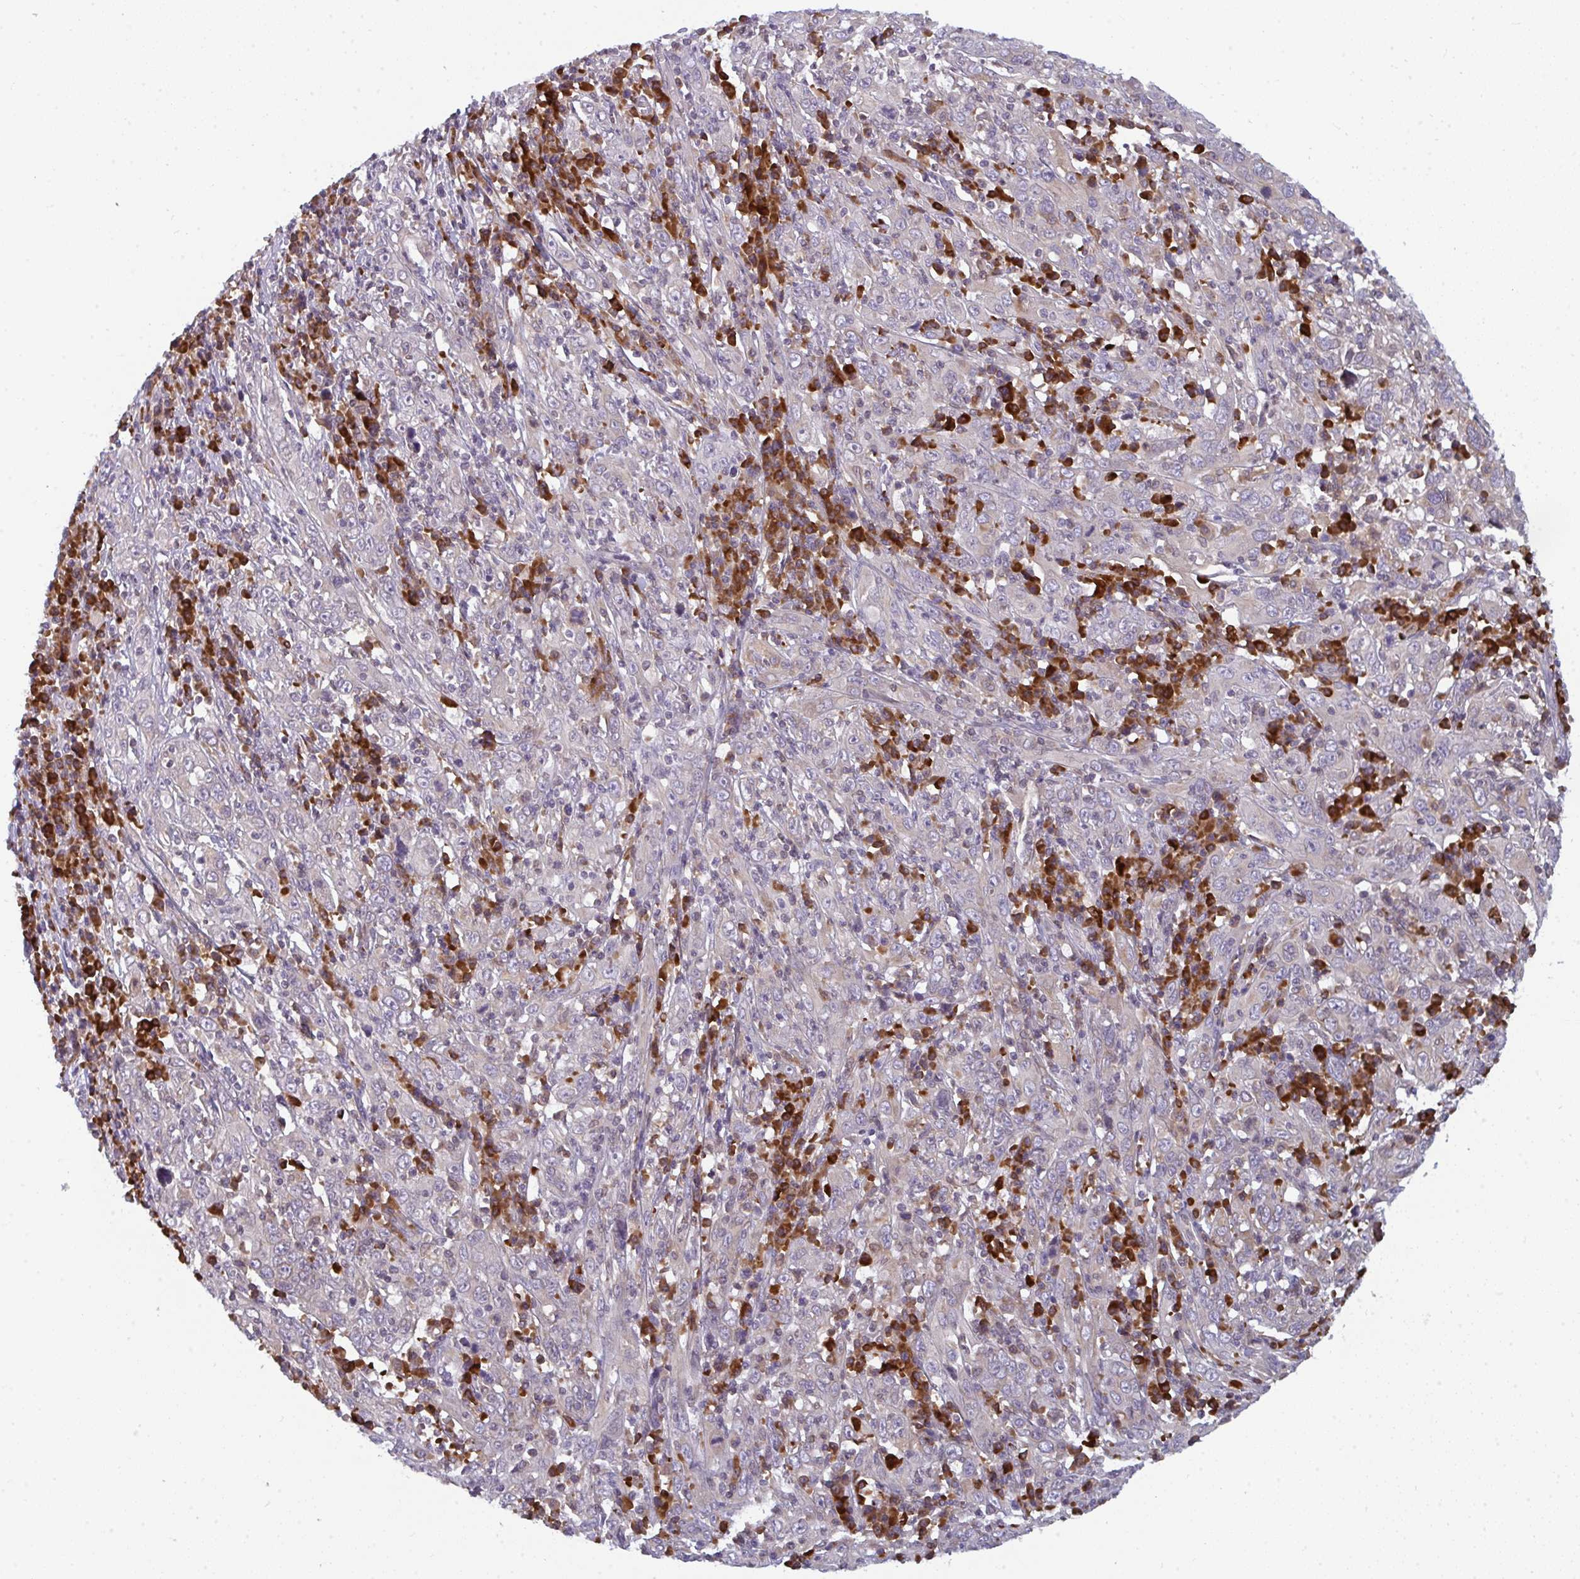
{"staining": {"intensity": "weak", "quantity": "<25%", "location": "cytoplasmic/membranous"}, "tissue": "cervical cancer", "cell_type": "Tumor cells", "image_type": "cancer", "snomed": [{"axis": "morphology", "description": "Squamous cell carcinoma, NOS"}, {"axis": "topography", "description": "Cervix"}], "caption": "Protein analysis of squamous cell carcinoma (cervical) demonstrates no significant expression in tumor cells. The staining was performed using DAB to visualize the protein expression in brown, while the nuclei were stained in blue with hematoxylin (Magnification: 20x).", "gene": "LYSMD4", "patient": {"sex": "female", "age": 46}}